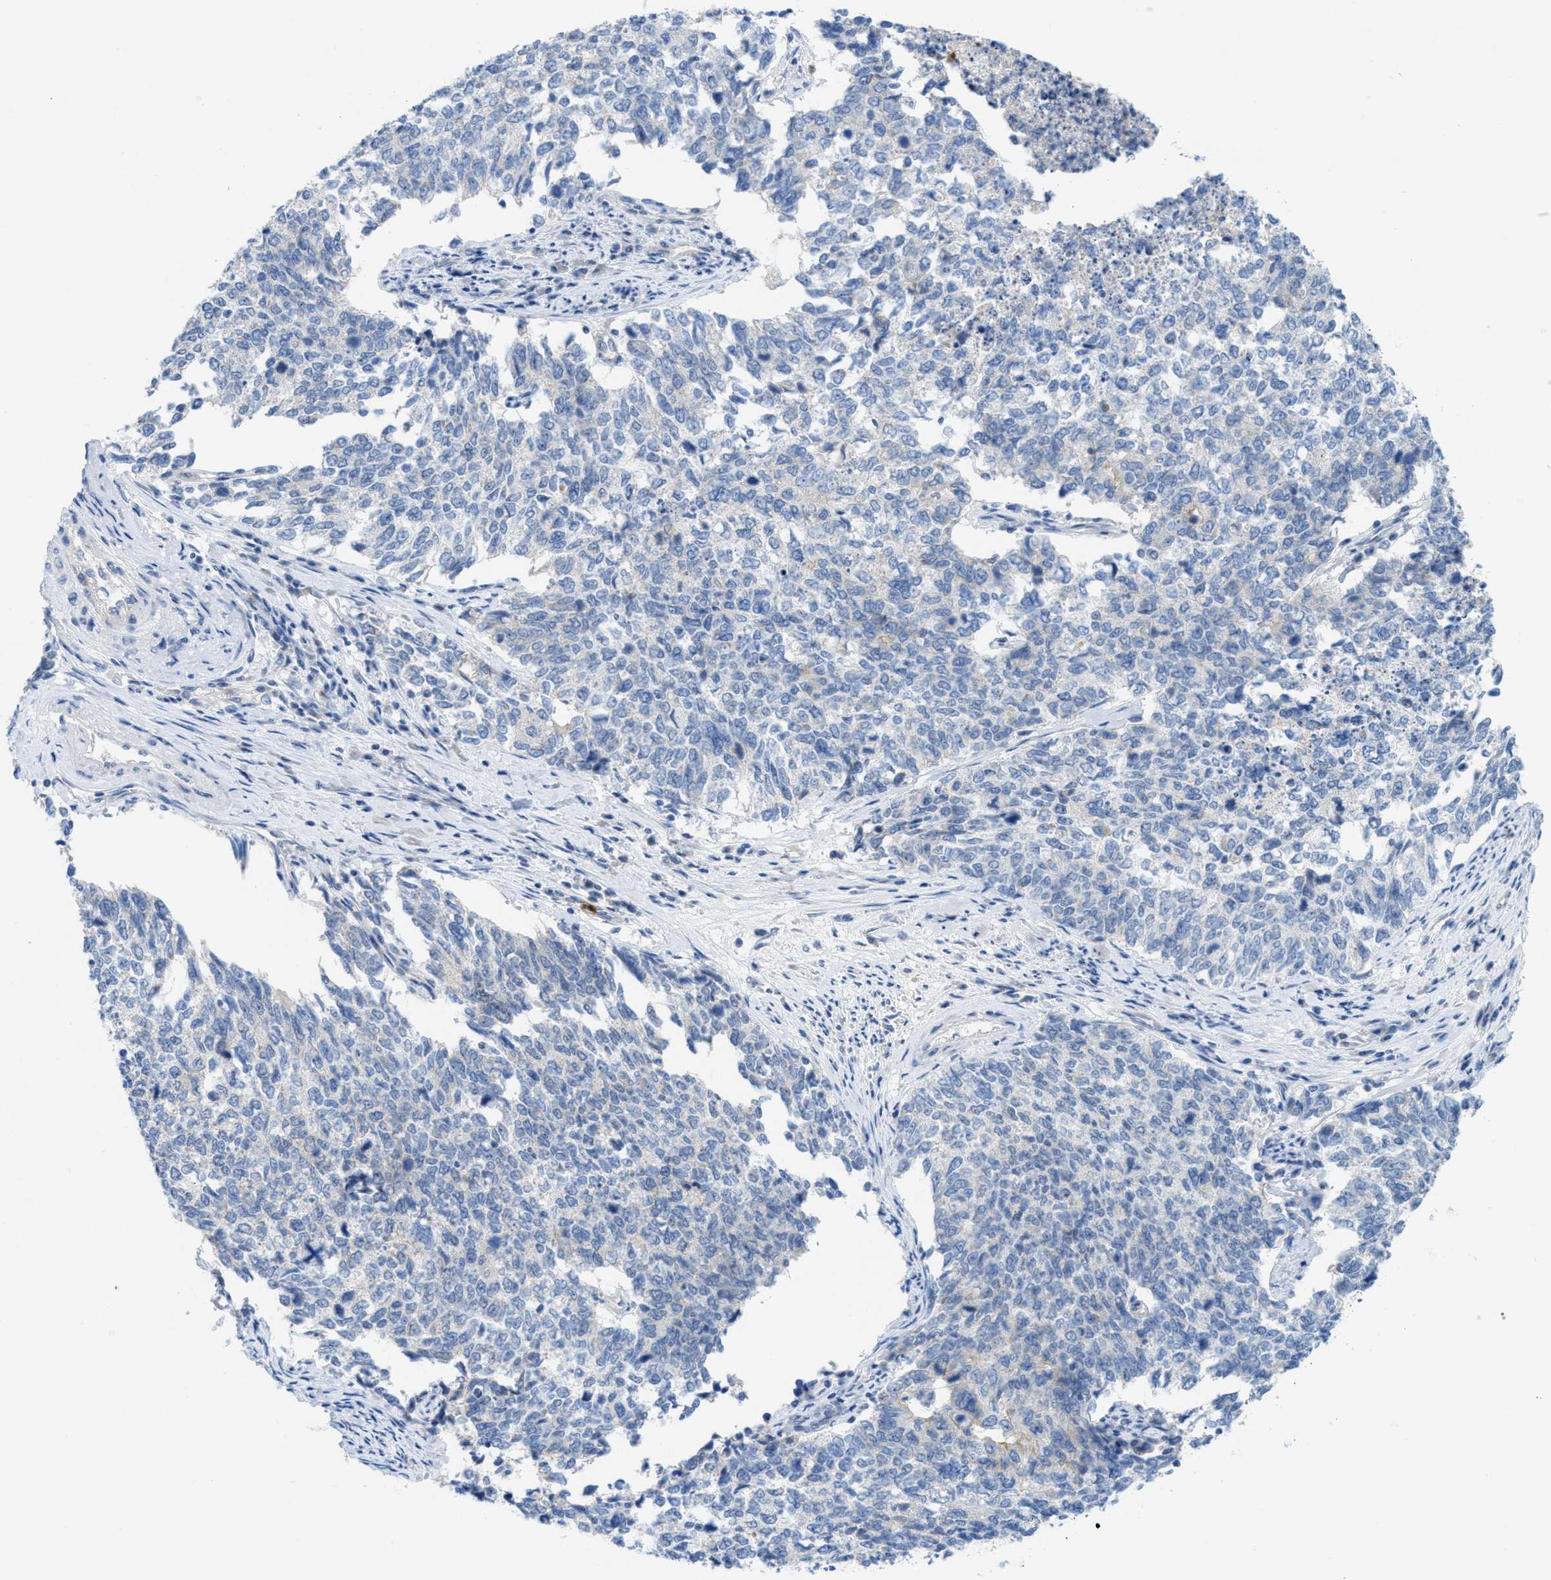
{"staining": {"intensity": "negative", "quantity": "none", "location": "none"}, "tissue": "cervical cancer", "cell_type": "Tumor cells", "image_type": "cancer", "snomed": [{"axis": "morphology", "description": "Squamous cell carcinoma, NOS"}, {"axis": "topography", "description": "Cervix"}], "caption": "Immunohistochemical staining of human squamous cell carcinoma (cervical) reveals no significant positivity in tumor cells.", "gene": "CMTM1", "patient": {"sex": "female", "age": 63}}